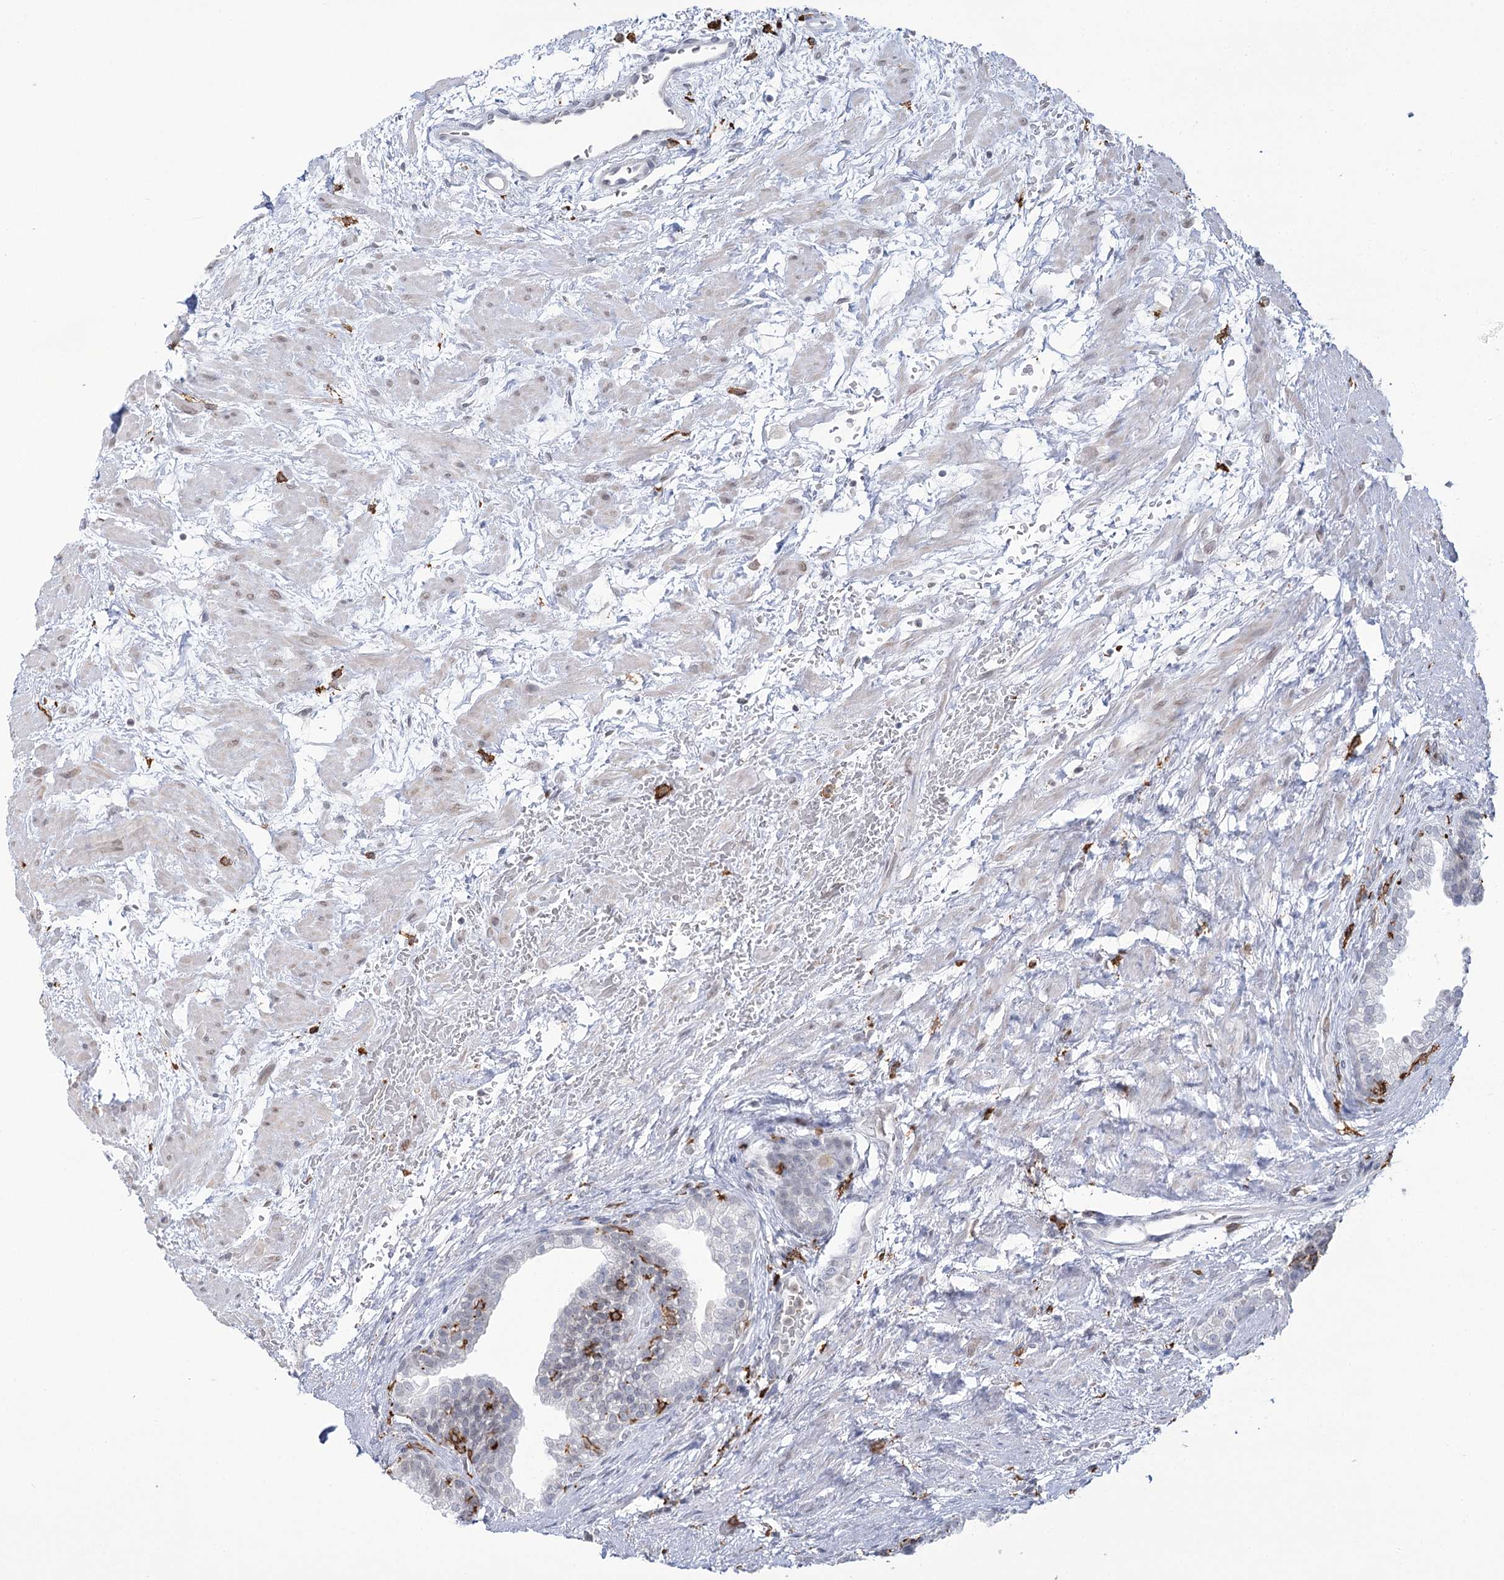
{"staining": {"intensity": "negative", "quantity": "none", "location": "none"}, "tissue": "prostate", "cell_type": "Glandular cells", "image_type": "normal", "snomed": [{"axis": "morphology", "description": "Normal tissue, NOS"}, {"axis": "topography", "description": "Prostate"}], "caption": "This photomicrograph is of benign prostate stained with immunohistochemistry (IHC) to label a protein in brown with the nuclei are counter-stained blue. There is no staining in glandular cells. The staining is performed using DAB brown chromogen with nuclei counter-stained in using hematoxylin.", "gene": "C11orf1", "patient": {"sex": "male", "age": 48}}